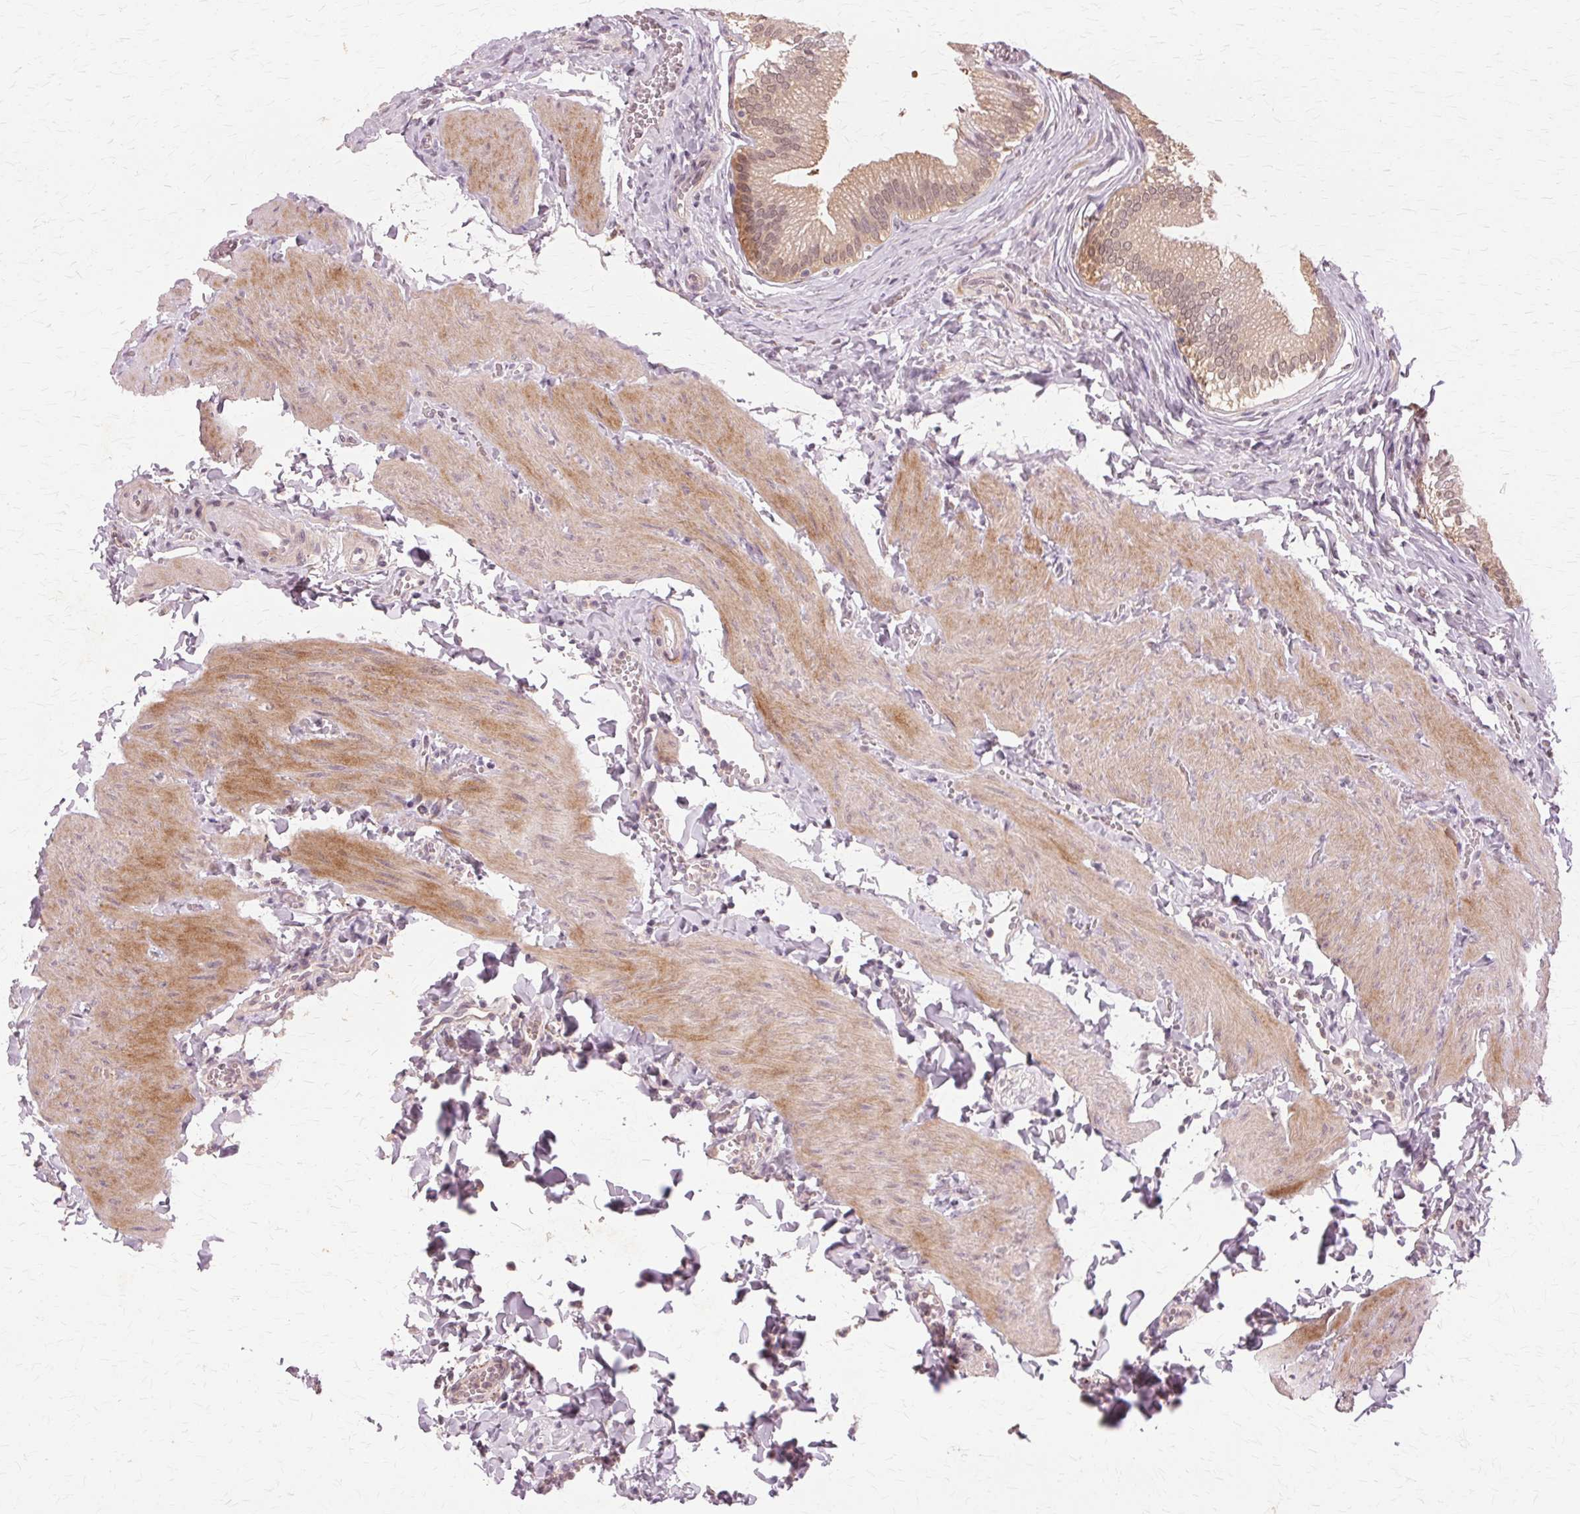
{"staining": {"intensity": "moderate", "quantity": ">75%", "location": "cytoplasmic/membranous,nuclear"}, "tissue": "gallbladder", "cell_type": "Glandular cells", "image_type": "normal", "snomed": [{"axis": "morphology", "description": "Normal tissue, NOS"}, {"axis": "topography", "description": "Gallbladder"}, {"axis": "topography", "description": "Peripheral nerve tissue"}], "caption": "A micrograph of gallbladder stained for a protein reveals moderate cytoplasmic/membranous,nuclear brown staining in glandular cells.", "gene": "PRMT5", "patient": {"sex": "male", "age": 17}}